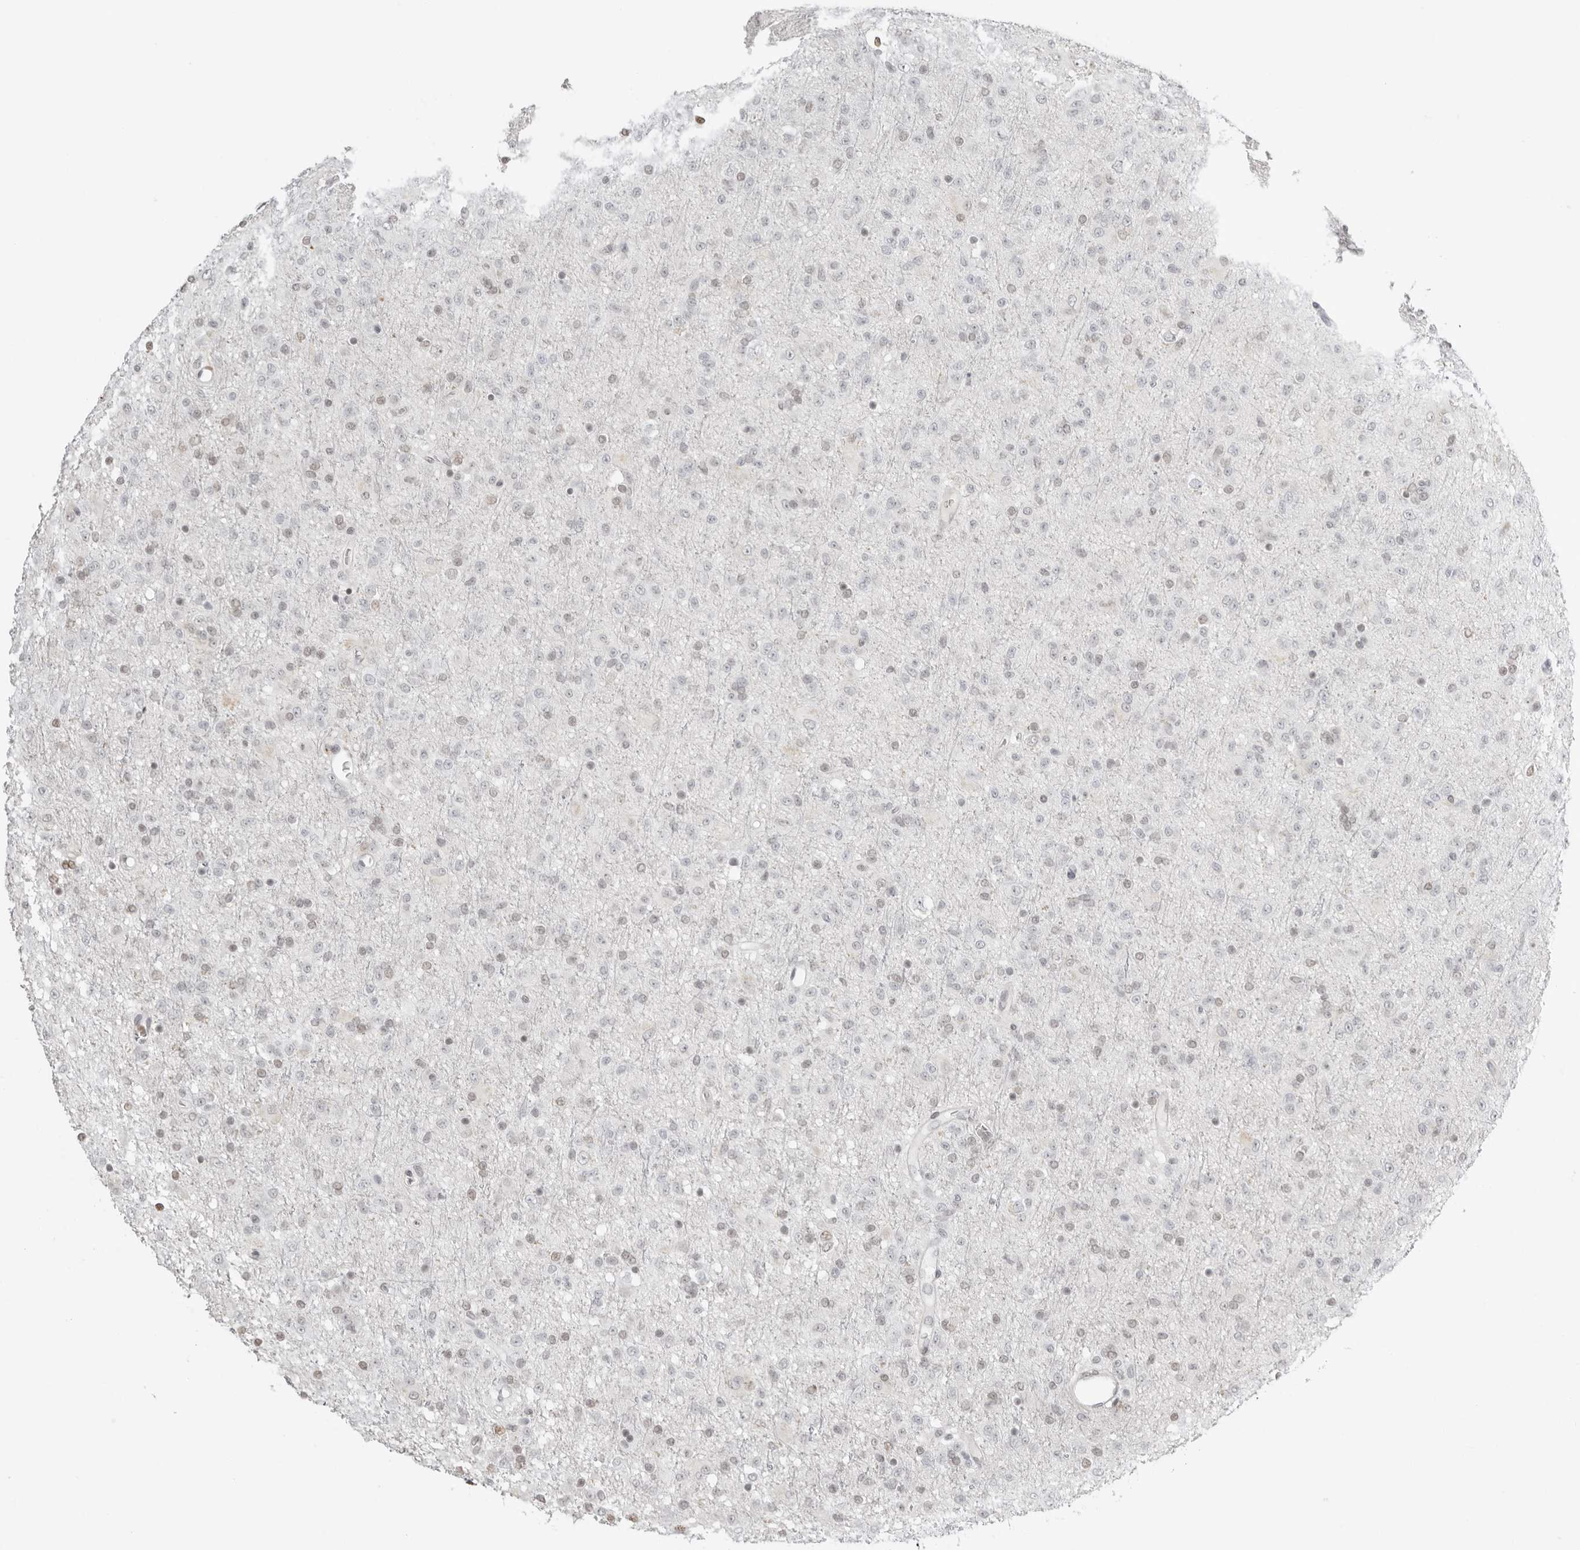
{"staining": {"intensity": "negative", "quantity": "none", "location": "none"}, "tissue": "glioma", "cell_type": "Tumor cells", "image_type": "cancer", "snomed": [{"axis": "morphology", "description": "Glioma, malignant, Low grade"}, {"axis": "topography", "description": "Brain"}], "caption": "Protein analysis of low-grade glioma (malignant) displays no significant expression in tumor cells.", "gene": "RNF146", "patient": {"sex": "male", "age": 65}}